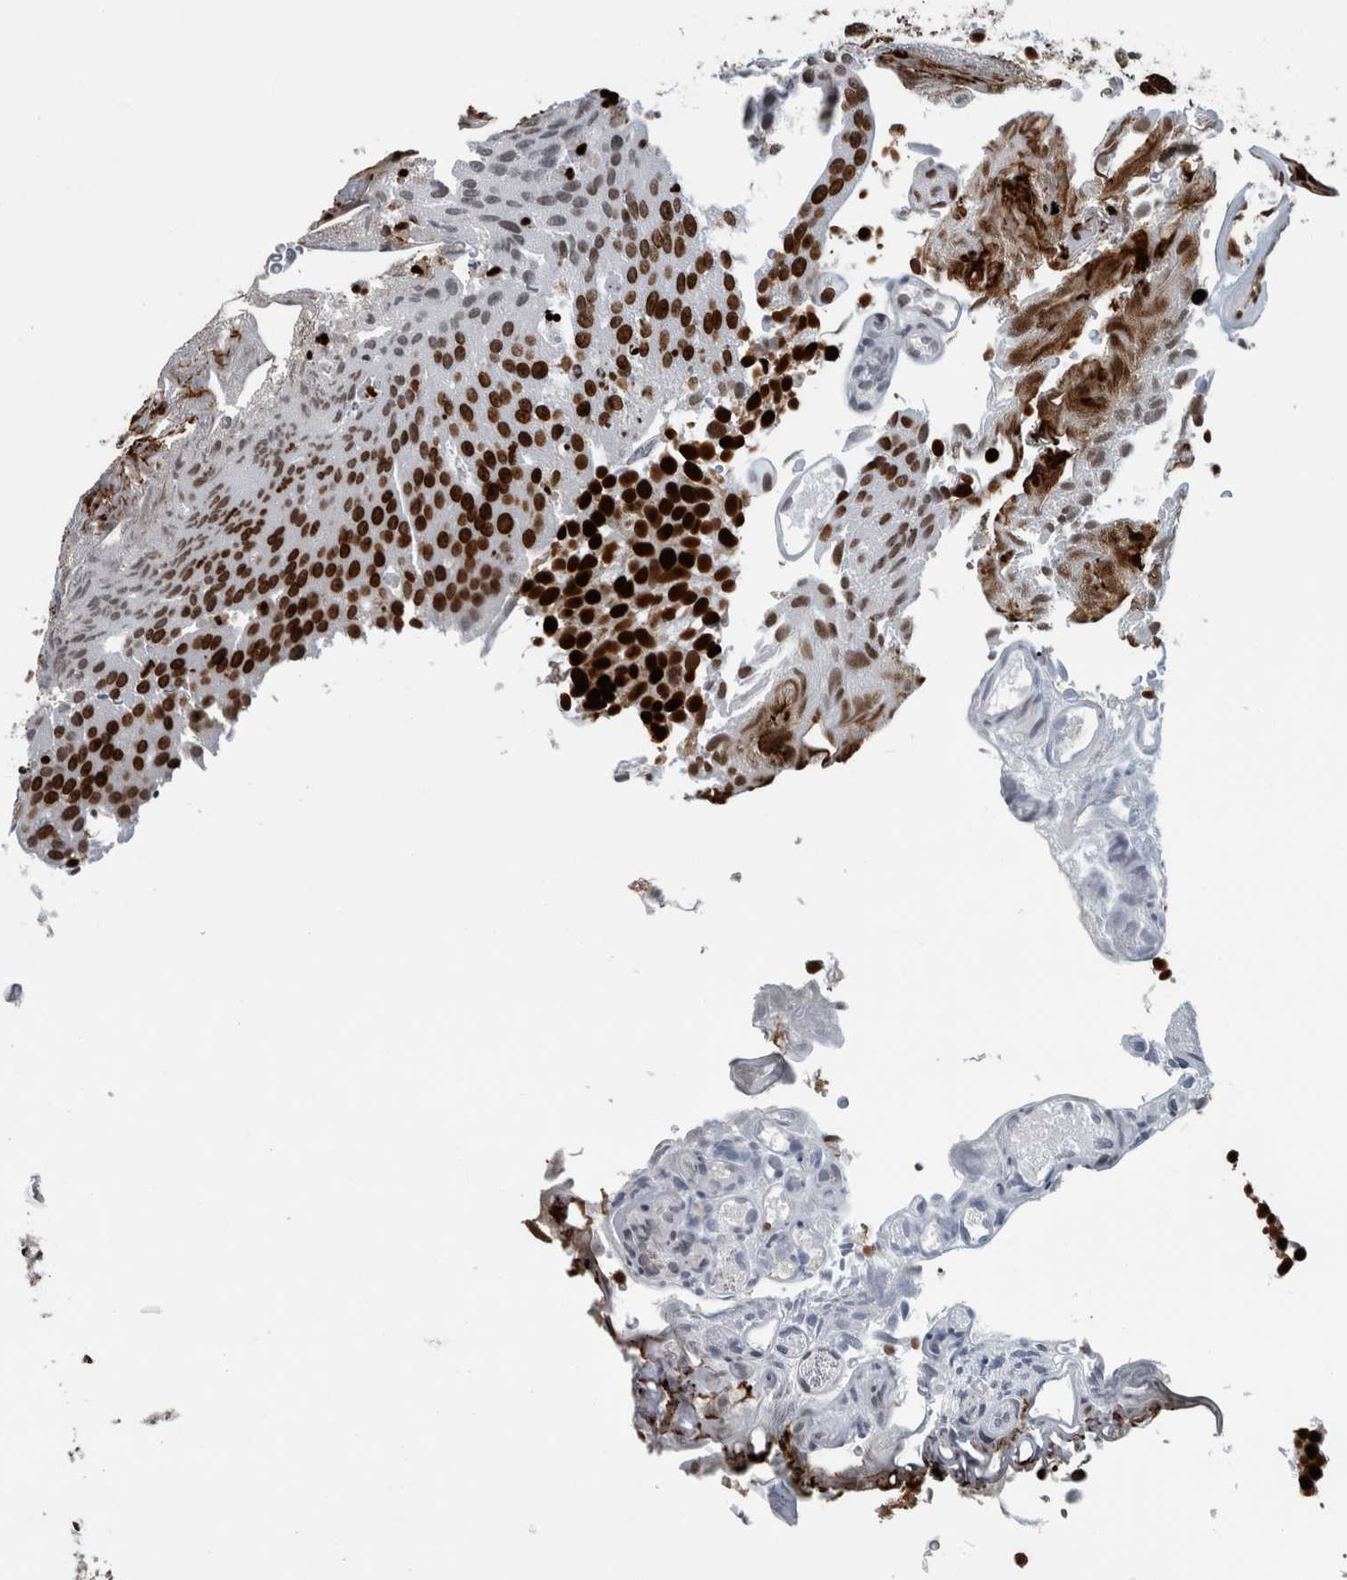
{"staining": {"intensity": "strong", "quantity": ">75%", "location": "nuclear"}, "tissue": "urothelial cancer", "cell_type": "Tumor cells", "image_type": "cancer", "snomed": [{"axis": "morphology", "description": "Urothelial carcinoma, Low grade"}, {"axis": "topography", "description": "Urinary bladder"}], "caption": "Tumor cells reveal high levels of strong nuclear positivity in about >75% of cells in low-grade urothelial carcinoma.", "gene": "DNMT3A", "patient": {"sex": "male", "age": 78}}